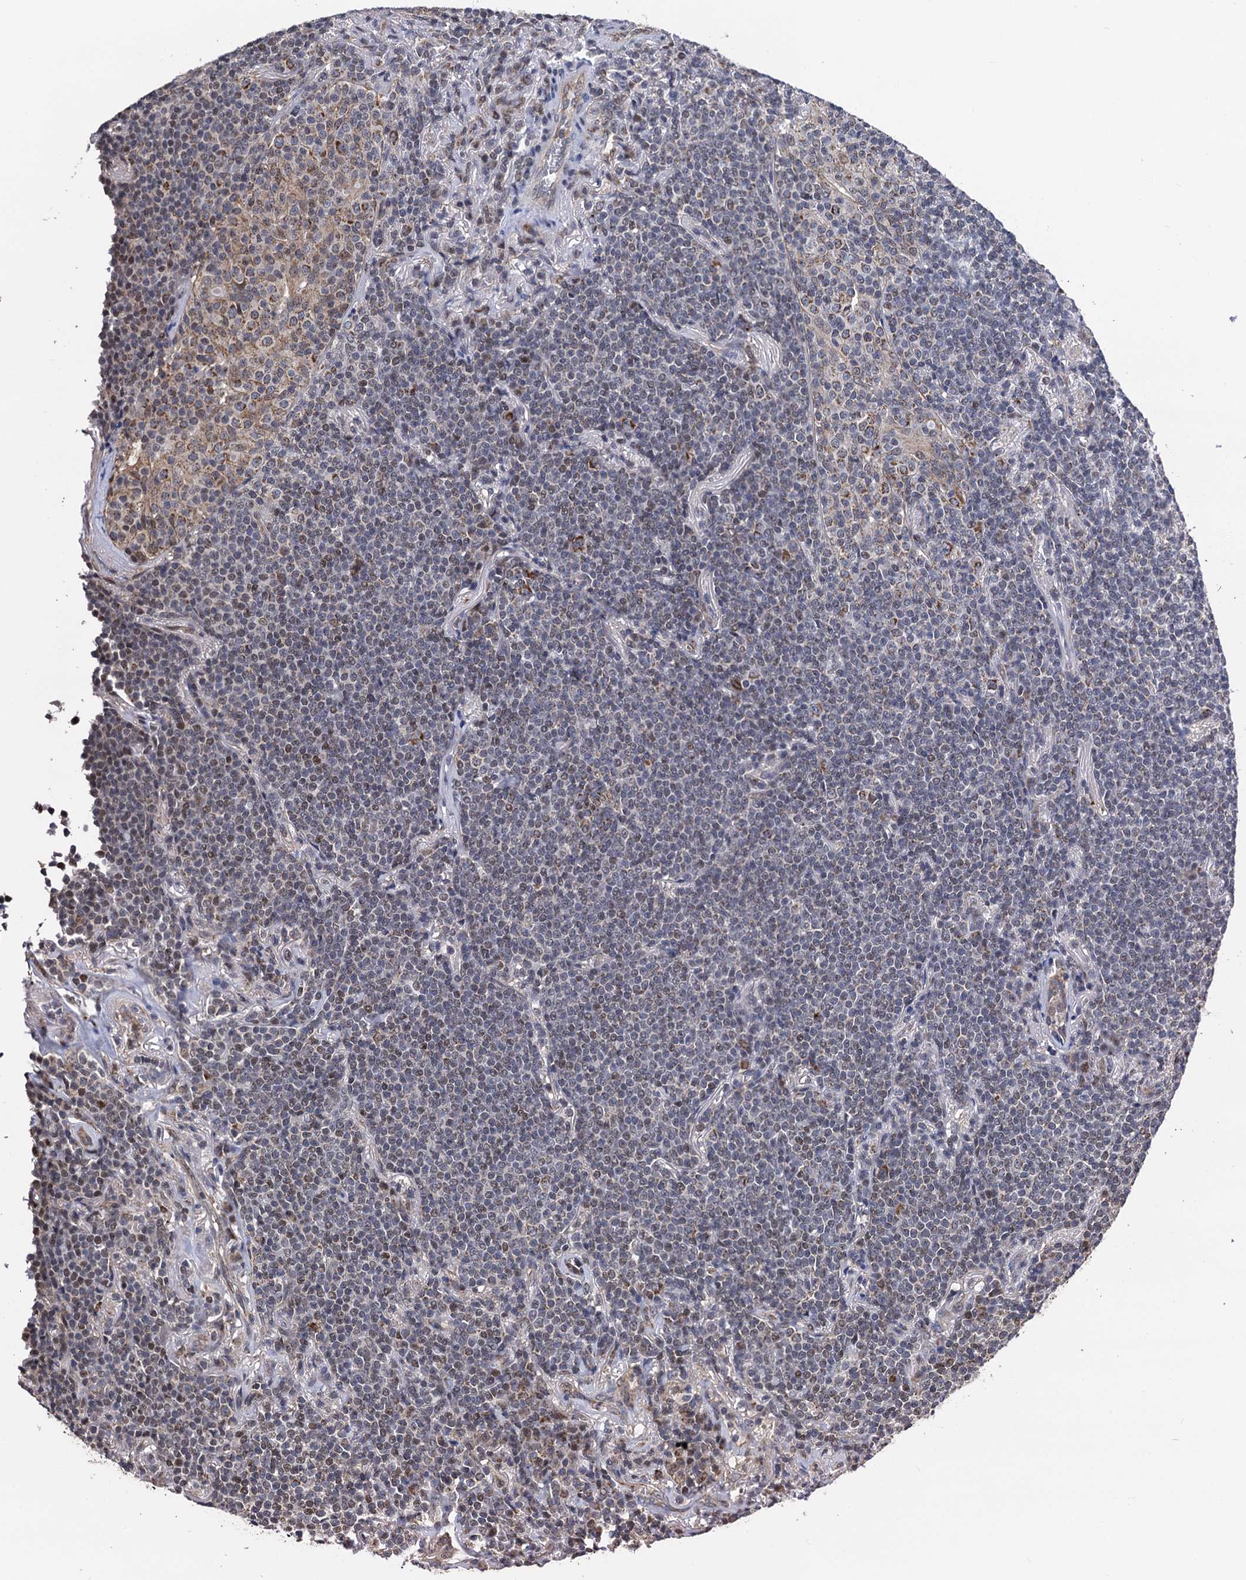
{"staining": {"intensity": "weak", "quantity": "25%-75%", "location": "cytoplasmic/membranous"}, "tissue": "lymphoma", "cell_type": "Tumor cells", "image_type": "cancer", "snomed": [{"axis": "morphology", "description": "Malignant lymphoma, non-Hodgkin's type, Low grade"}, {"axis": "topography", "description": "Lung"}], "caption": "This is an image of IHC staining of malignant lymphoma, non-Hodgkin's type (low-grade), which shows weak staining in the cytoplasmic/membranous of tumor cells.", "gene": "PTCD3", "patient": {"sex": "female", "age": 71}}